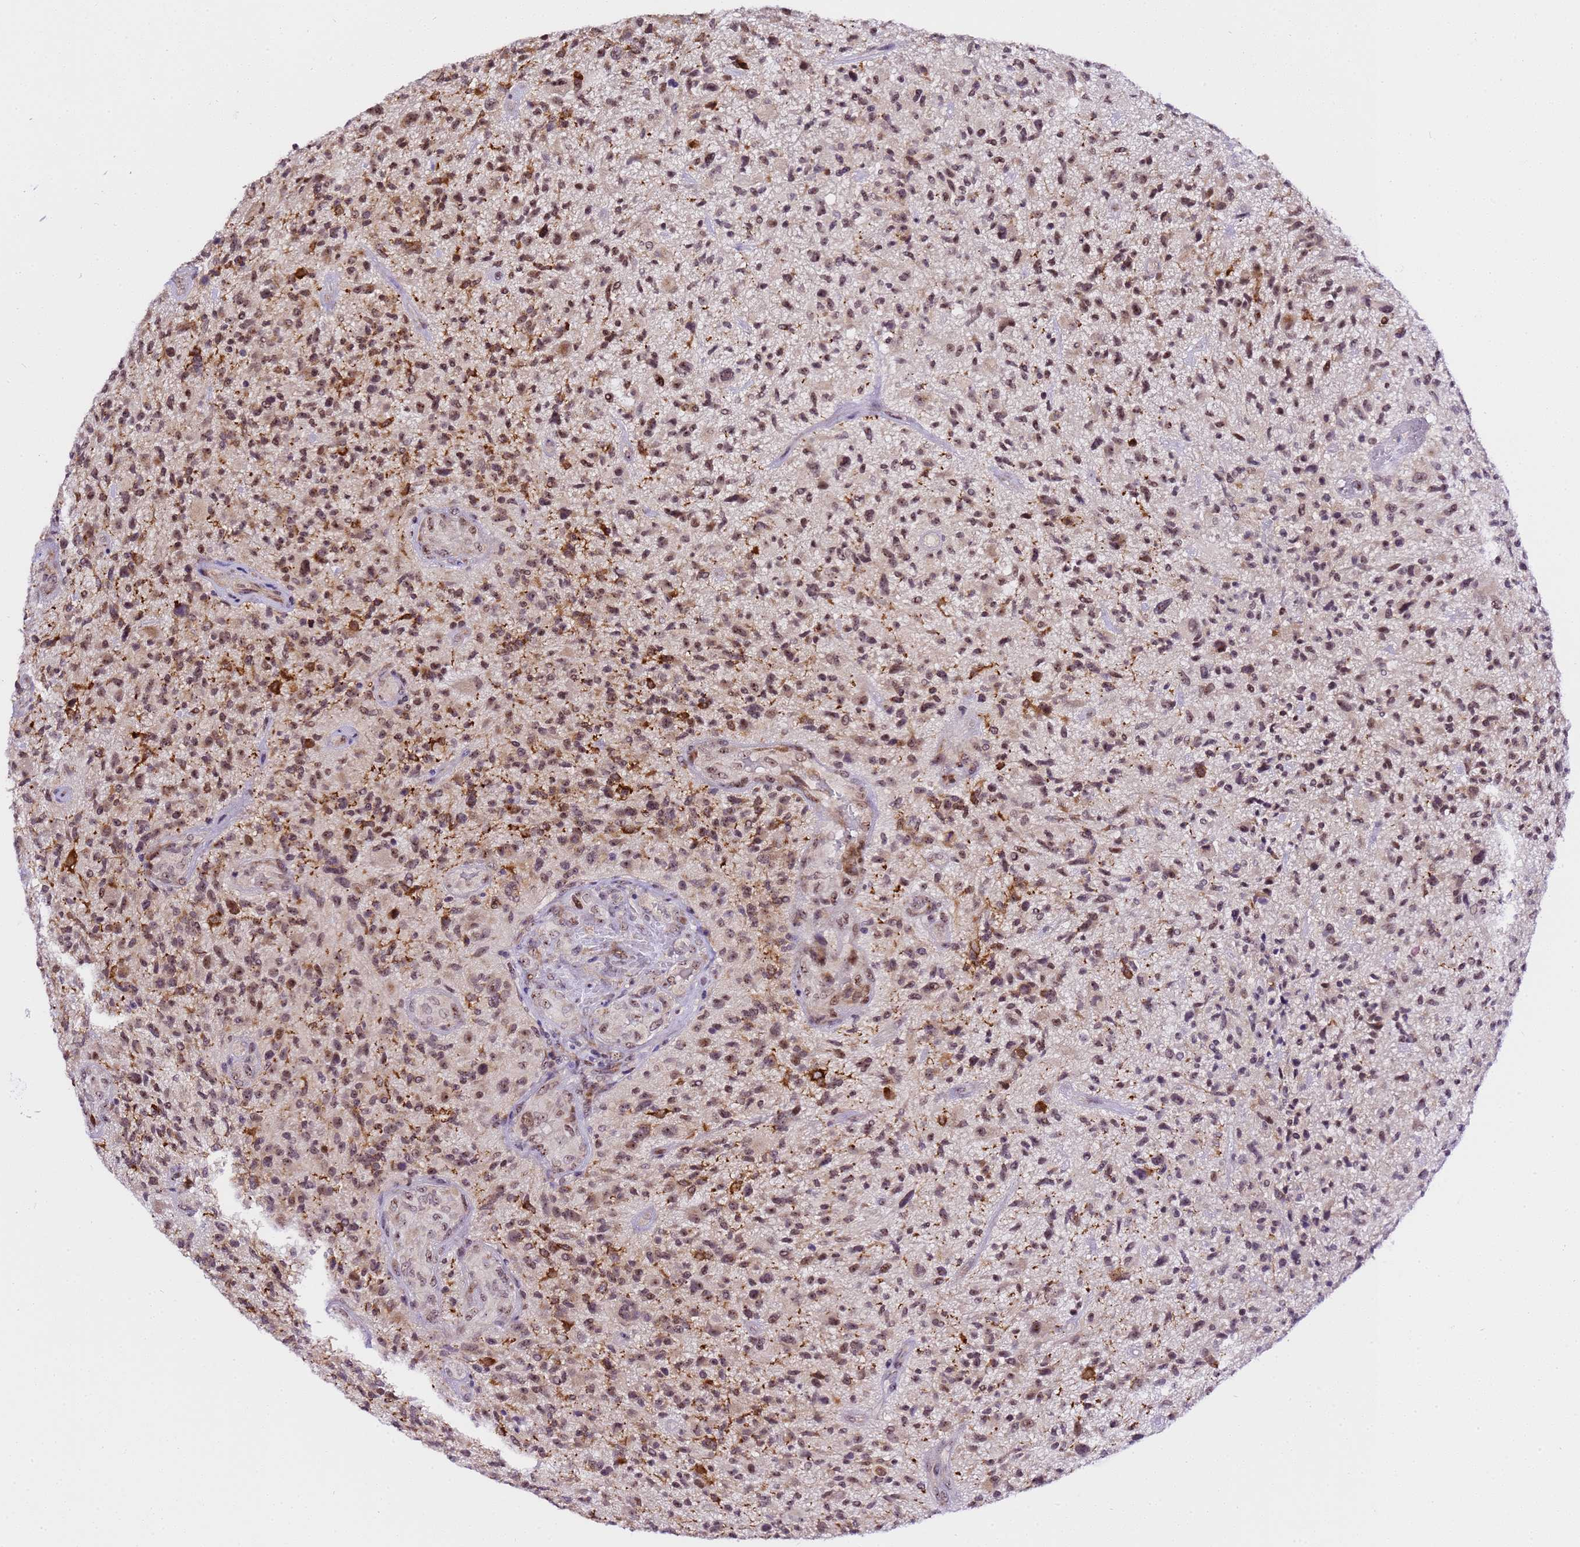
{"staining": {"intensity": "moderate", "quantity": "25%-75%", "location": "cytoplasmic/membranous,nuclear"}, "tissue": "glioma", "cell_type": "Tumor cells", "image_type": "cancer", "snomed": [{"axis": "morphology", "description": "Glioma, malignant, High grade"}, {"axis": "topography", "description": "Brain"}], "caption": "About 25%-75% of tumor cells in high-grade glioma (malignant) demonstrate moderate cytoplasmic/membranous and nuclear protein positivity as visualized by brown immunohistochemical staining.", "gene": "SLX4IP", "patient": {"sex": "male", "age": 47}}